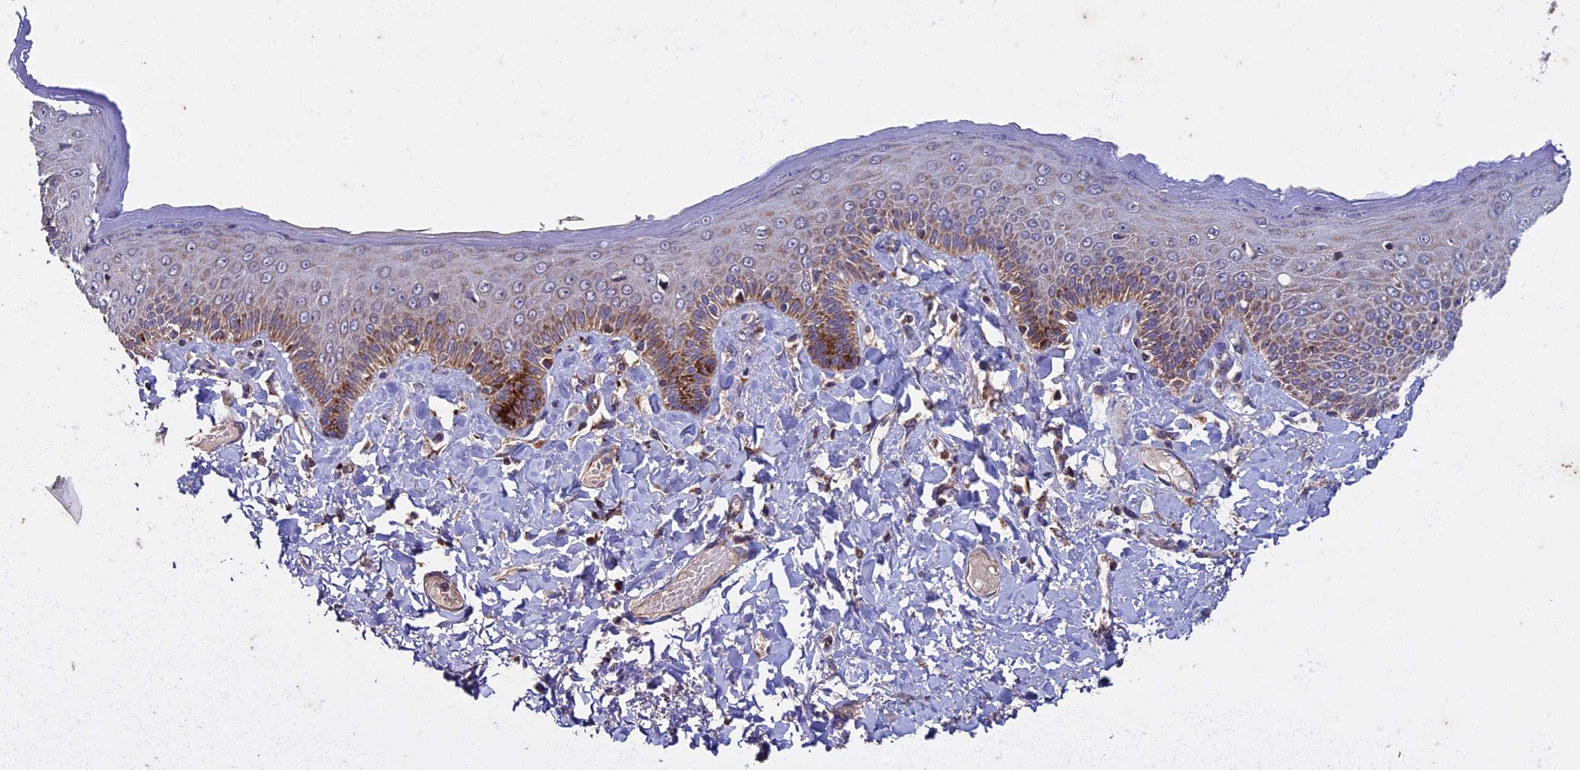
{"staining": {"intensity": "moderate", "quantity": "25%-75%", "location": "cytoplasmic/membranous"}, "tissue": "skin", "cell_type": "Epidermal cells", "image_type": "normal", "snomed": [{"axis": "morphology", "description": "Normal tissue, NOS"}, {"axis": "topography", "description": "Anal"}], "caption": "IHC histopathology image of normal skin: human skin stained using IHC reveals medium levels of moderate protein expression localized specifically in the cytoplasmic/membranous of epidermal cells, appearing as a cytoplasmic/membranous brown color.", "gene": "RNF17", "patient": {"sex": "male", "age": 69}}